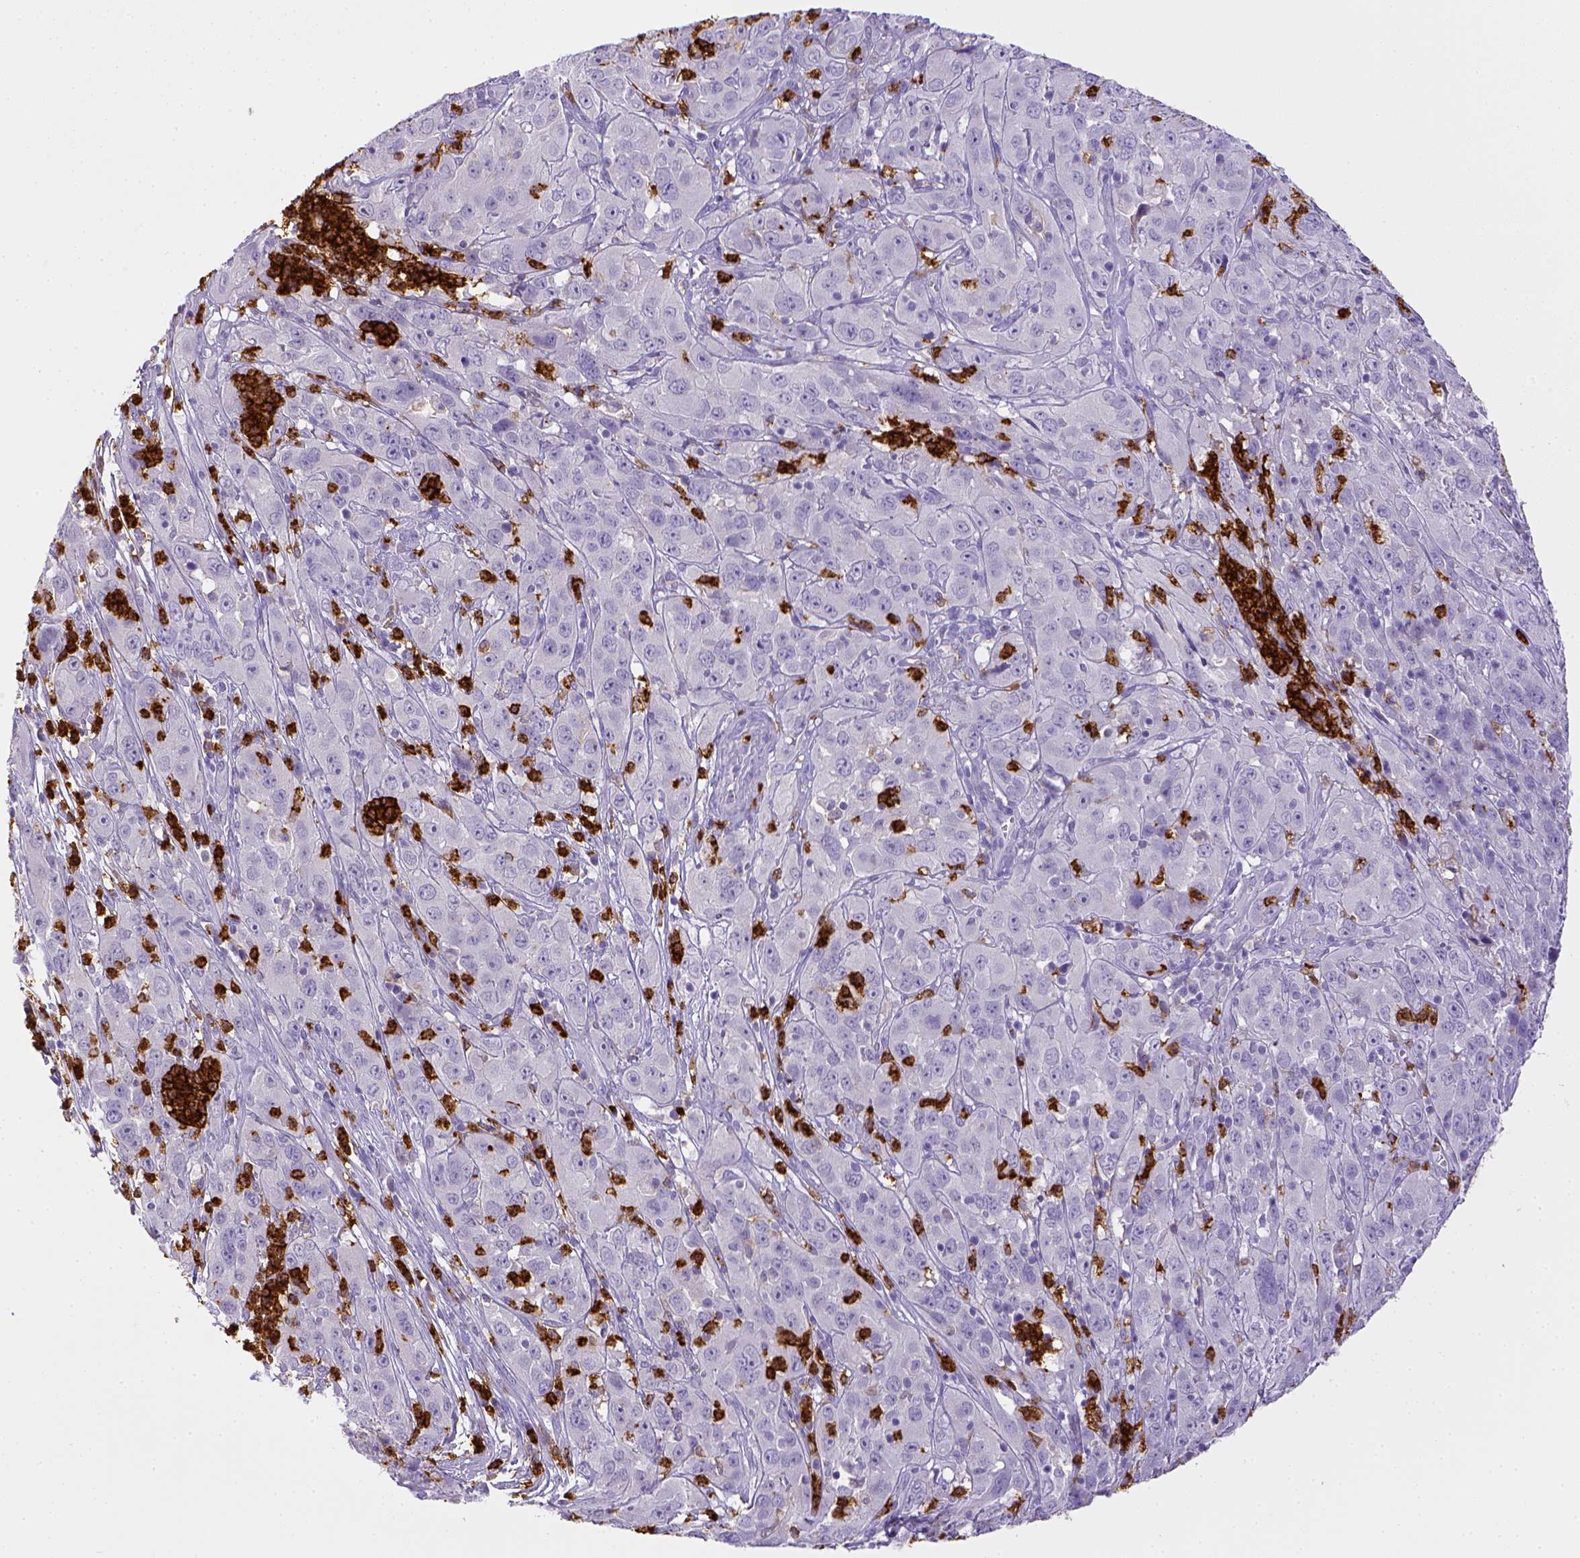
{"staining": {"intensity": "negative", "quantity": "none", "location": "none"}, "tissue": "cervical cancer", "cell_type": "Tumor cells", "image_type": "cancer", "snomed": [{"axis": "morphology", "description": "Squamous cell carcinoma, NOS"}, {"axis": "topography", "description": "Cervix"}], "caption": "Tumor cells are negative for brown protein staining in squamous cell carcinoma (cervical).", "gene": "ITGAM", "patient": {"sex": "female", "age": 32}}